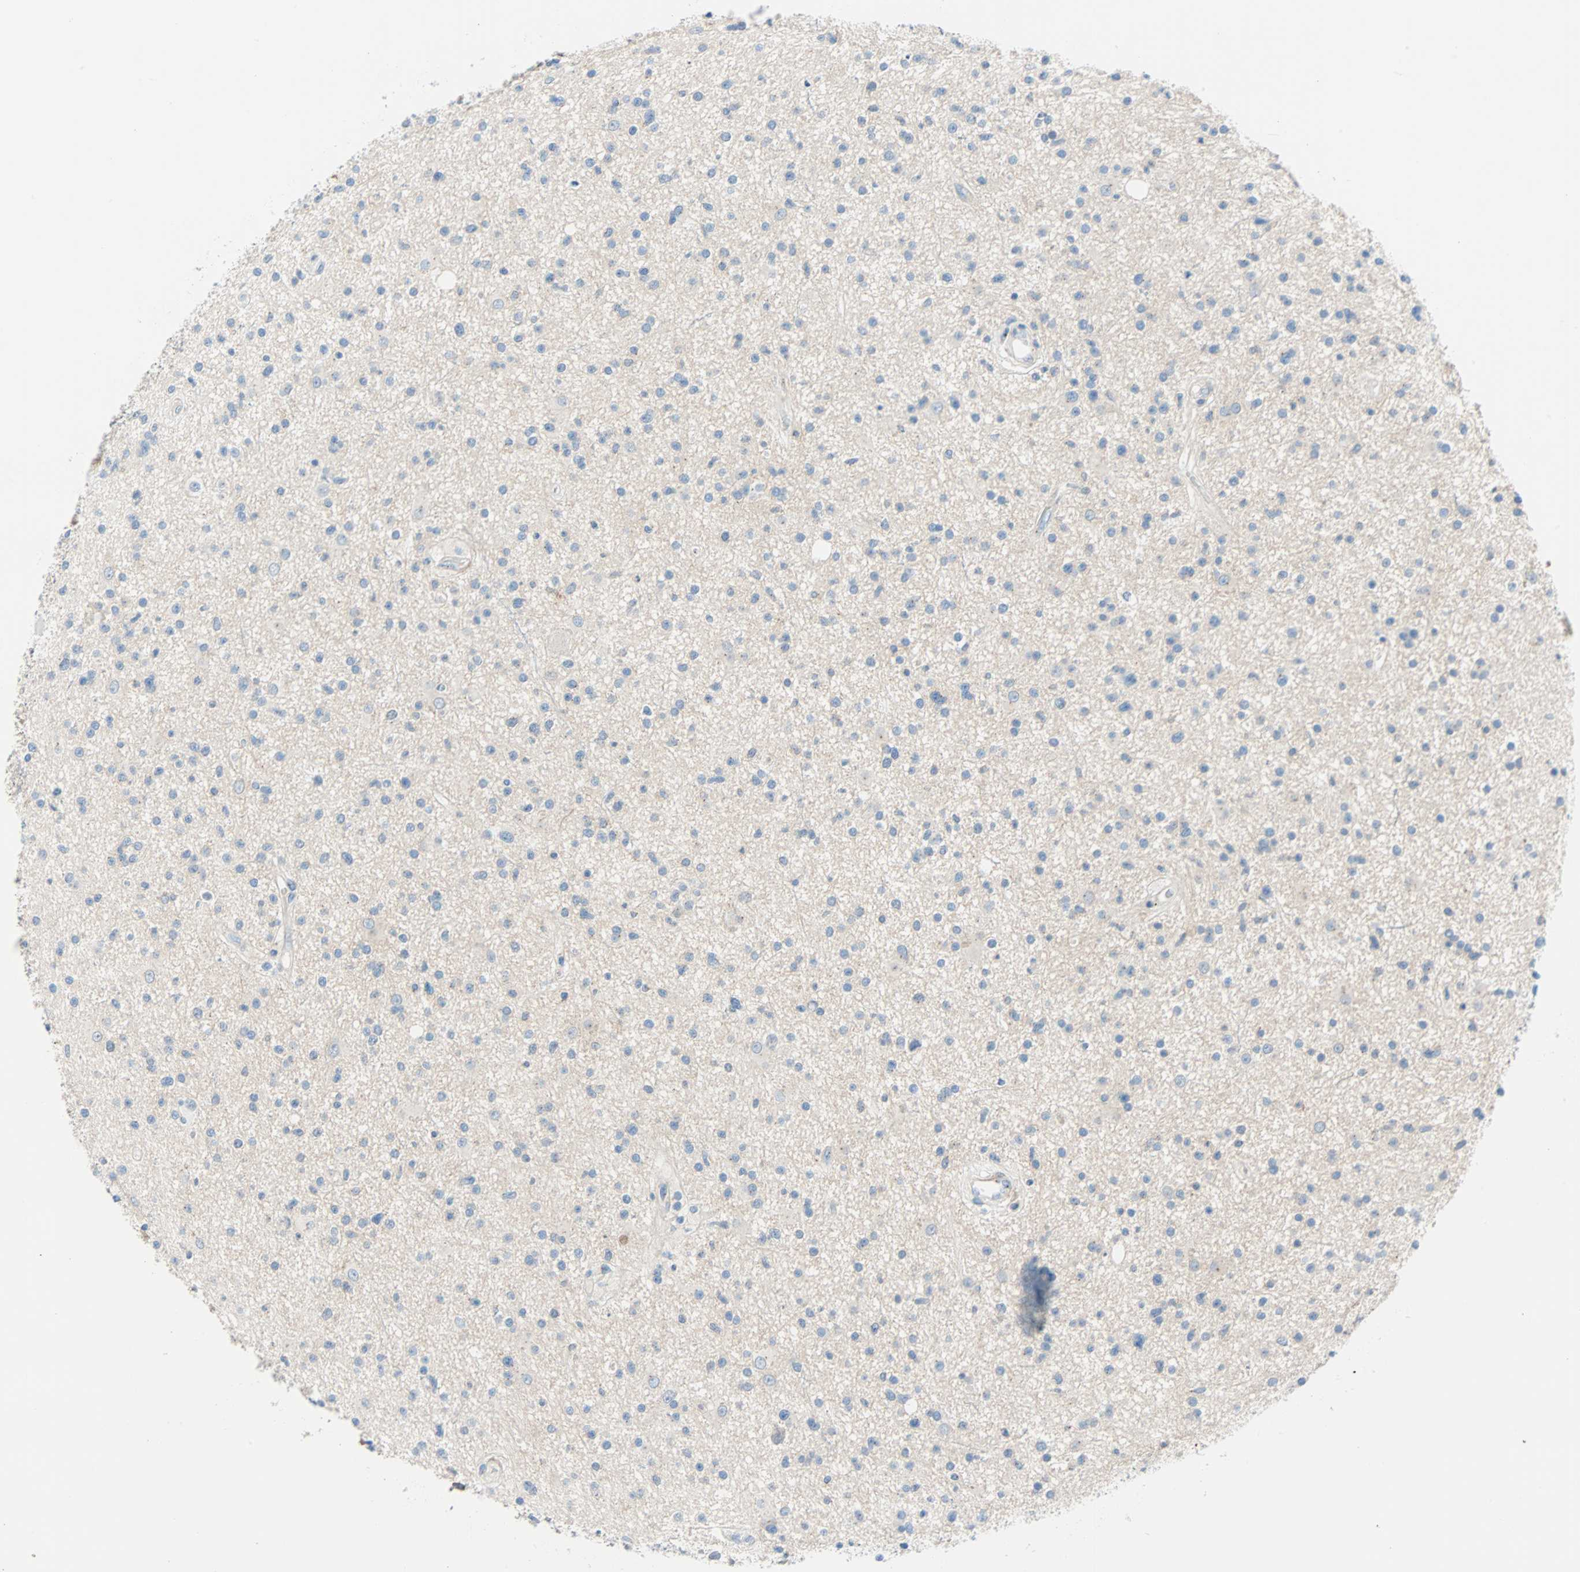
{"staining": {"intensity": "negative", "quantity": "none", "location": "none"}, "tissue": "glioma", "cell_type": "Tumor cells", "image_type": "cancer", "snomed": [{"axis": "morphology", "description": "Glioma, malignant, High grade"}, {"axis": "topography", "description": "Brain"}], "caption": "Photomicrograph shows no protein staining in tumor cells of high-grade glioma (malignant) tissue. Brightfield microscopy of IHC stained with DAB (brown) and hematoxylin (blue), captured at high magnification.", "gene": "PDPN", "patient": {"sex": "male", "age": 33}}